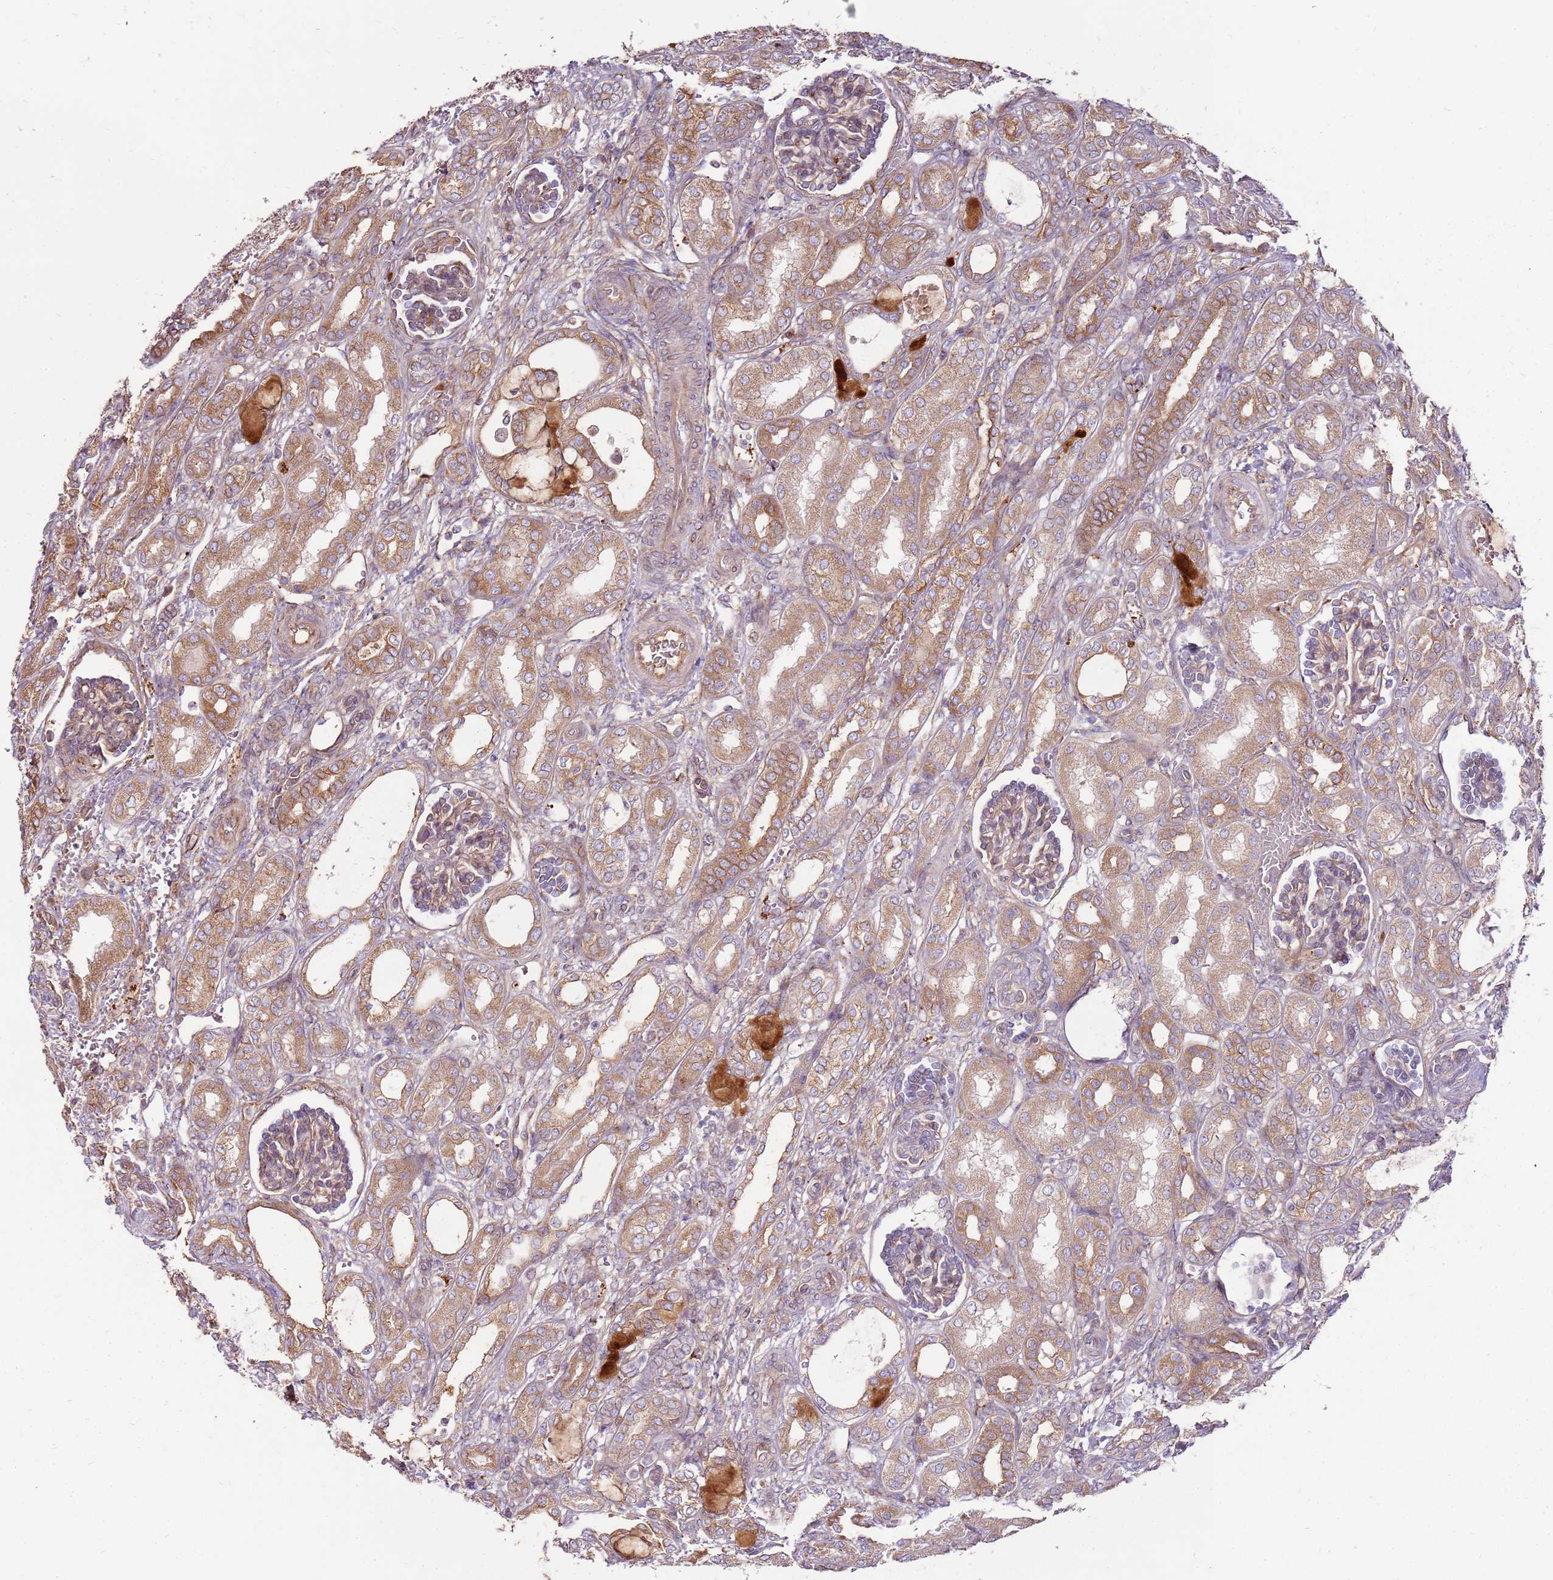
{"staining": {"intensity": "weak", "quantity": ">75%", "location": "cytoplasmic/membranous"}, "tissue": "kidney", "cell_type": "Cells in glomeruli", "image_type": "normal", "snomed": [{"axis": "morphology", "description": "Normal tissue, NOS"}, {"axis": "morphology", "description": "Neoplasm, malignant, NOS"}, {"axis": "topography", "description": "Kidney"}], "caption": "This is a histology image of immunohistochemistry staining of normal kidney, which shows weak positivity in the cytoplasmic/membranous of cells in glomeruli.", "gene": "EMC1", "patient": {"sex": "female", "age": 1}}